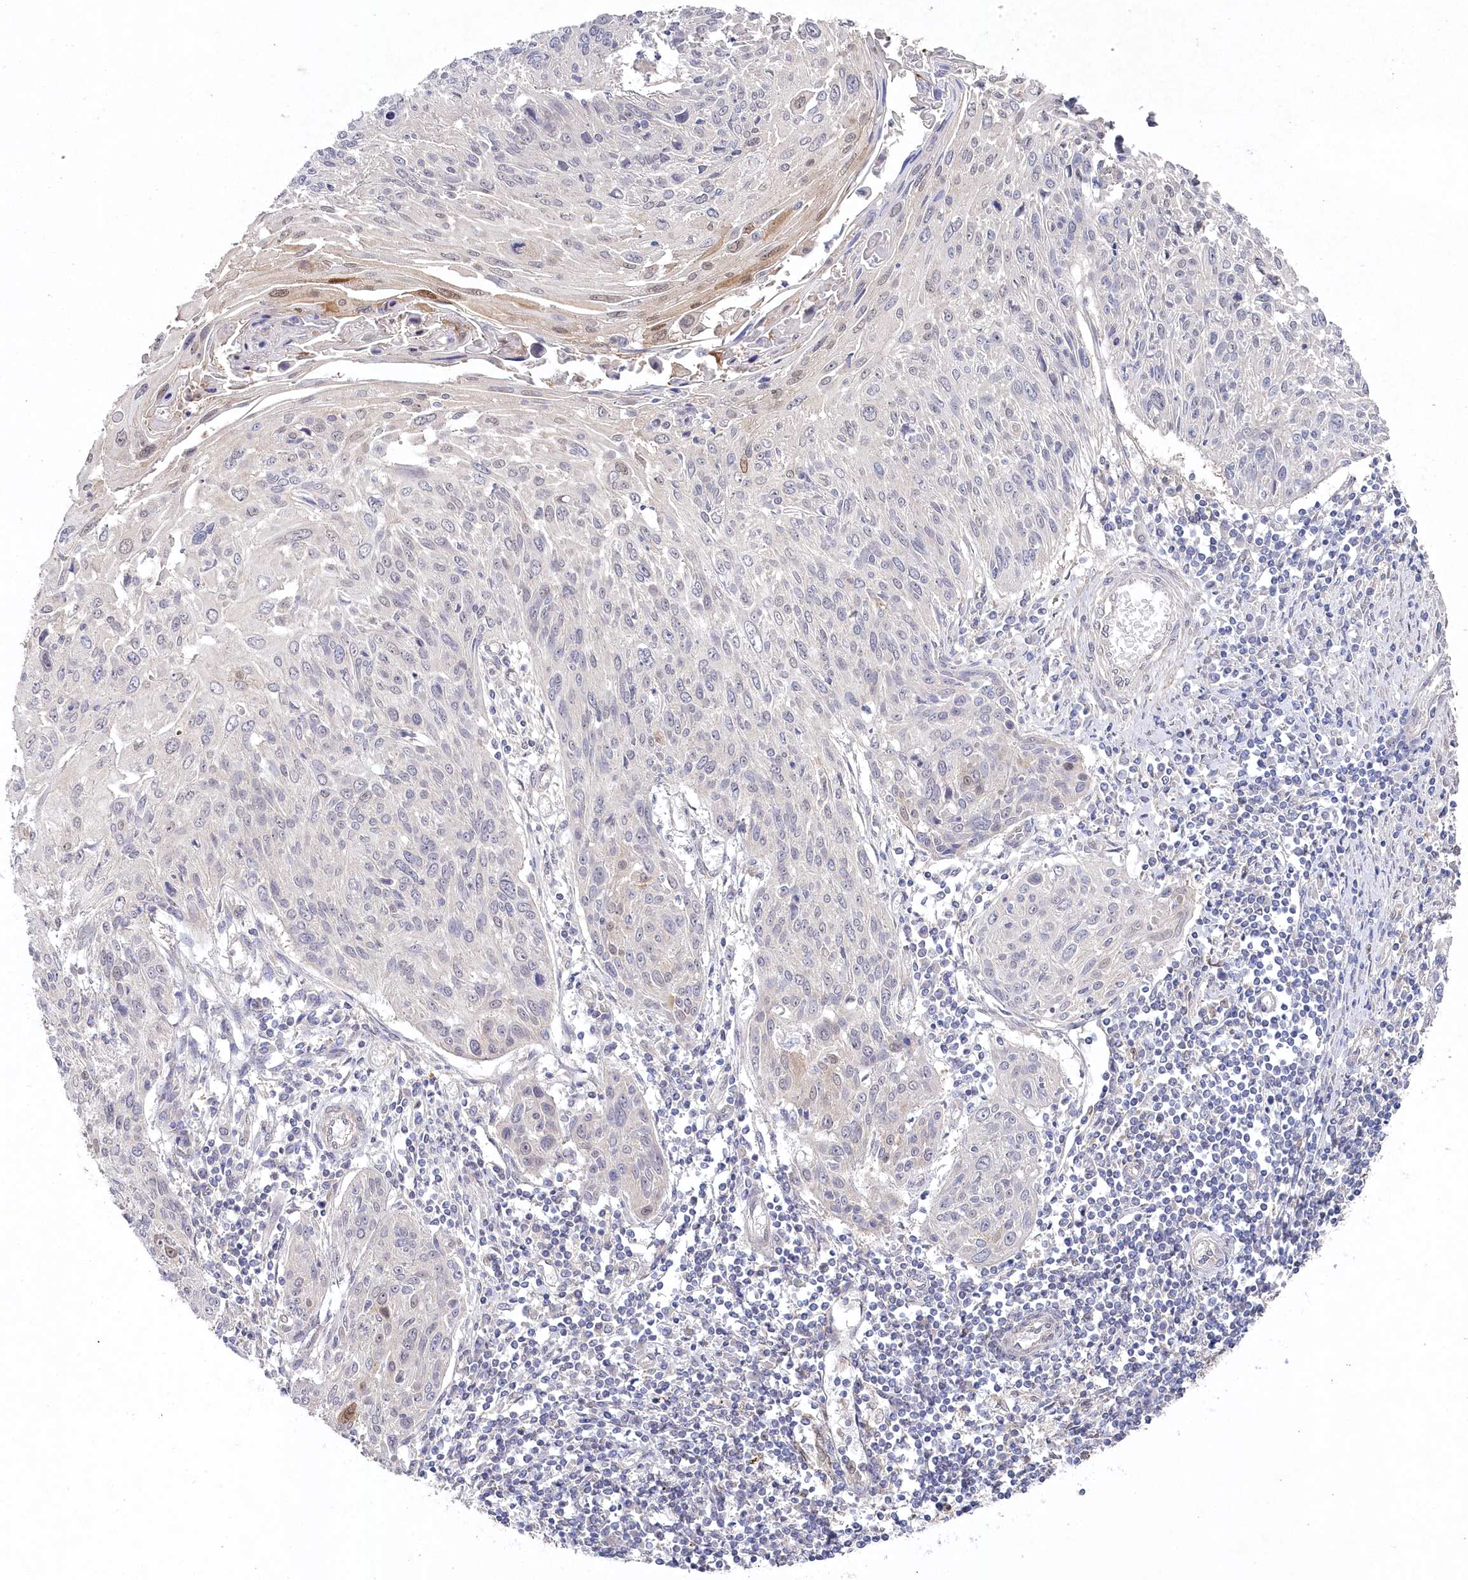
{"staining": {"intensity": "negative", "quantity": "none", "location": "none"}, "tissue": "cervical cancer", "cell_type": "Tumor cells", "image_type": "cancer", "snomed": [{"axis": "morphology", "description": "Squamous cell carcinoma, NOS"}, {"axis": "topography", "description": "Cervix"}], "caption": "There is no significant expression in tumor cells of squamous cell carcinoma (cervical).", "gene": "AAMDC", "patient": {"sex": "female", "age": 51}}